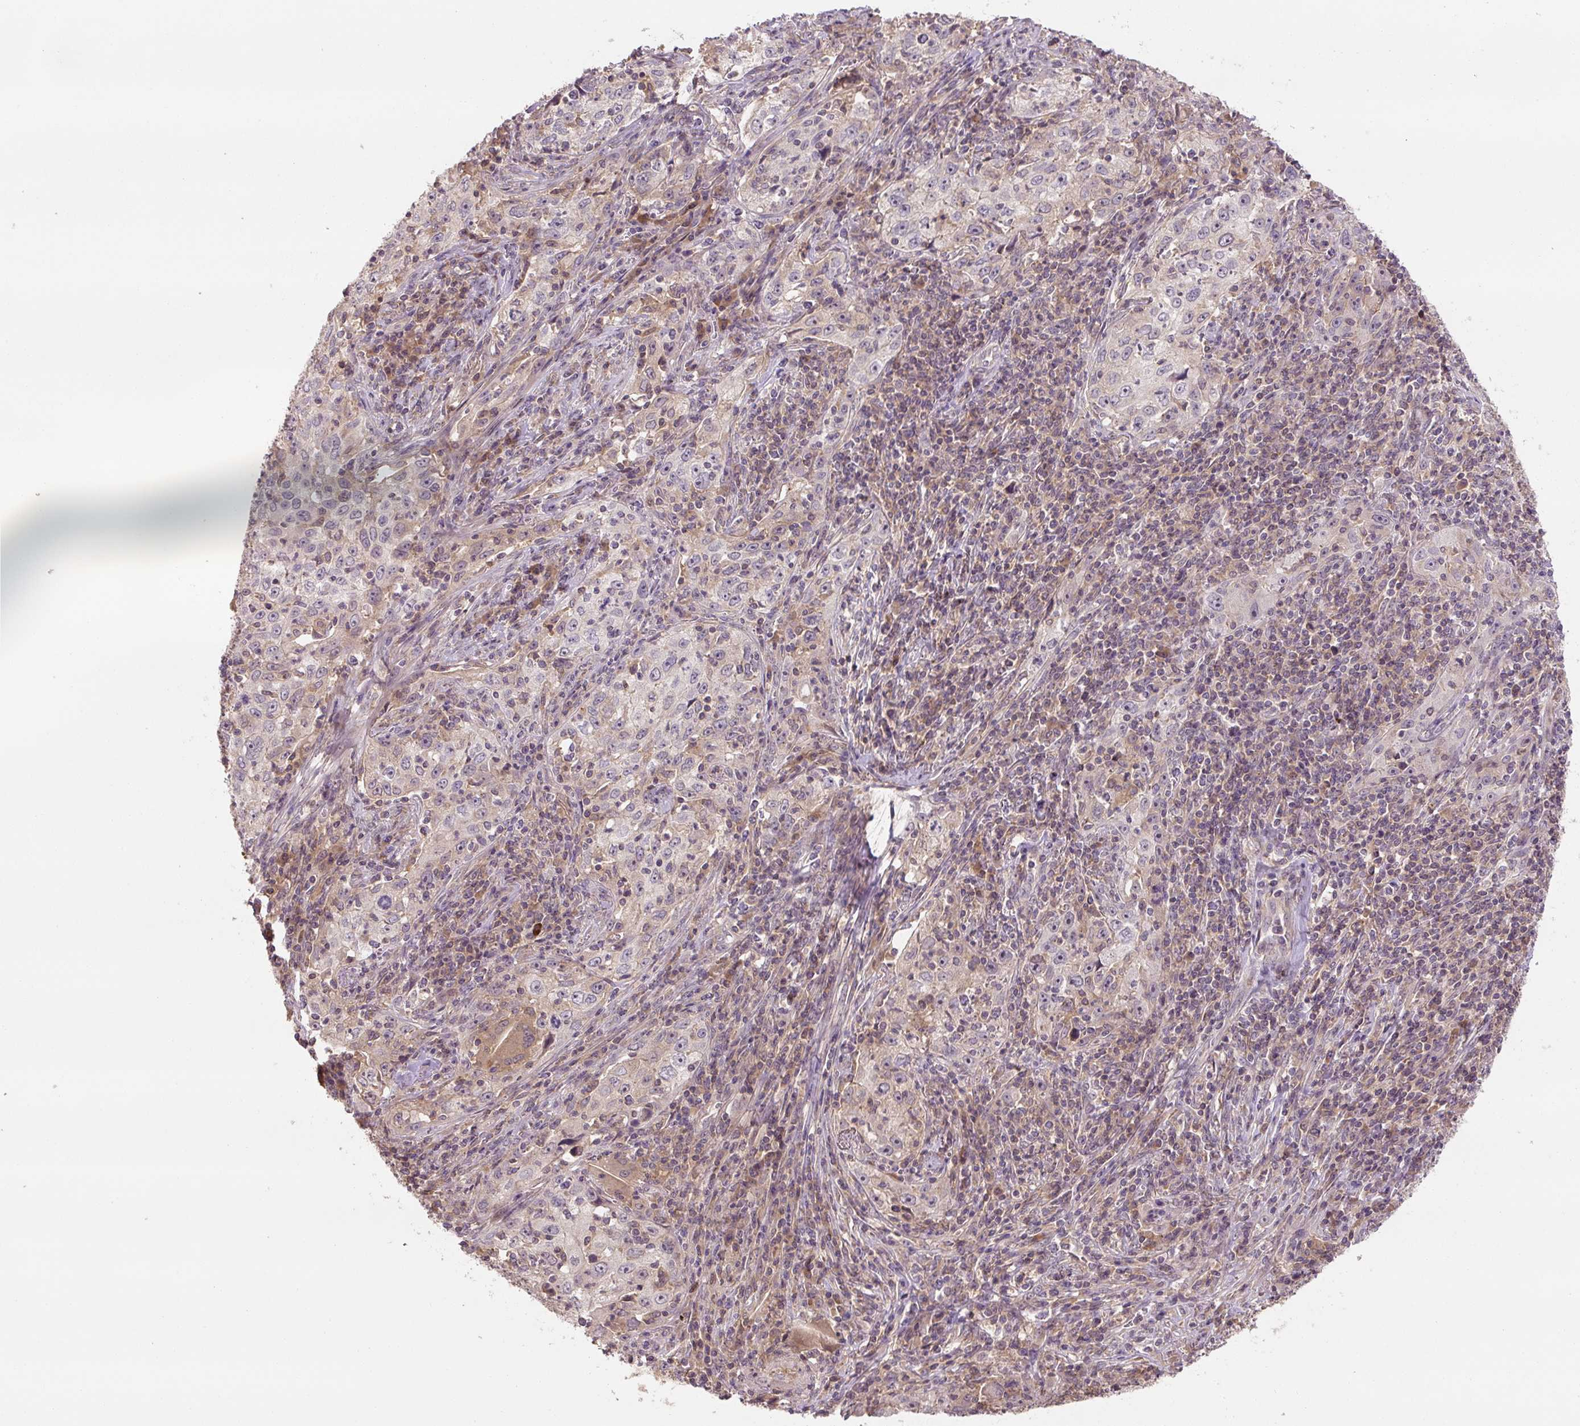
{"staining": {"intensity": "negative", "quantity": "none", "location": "none"}, "tissue": "lung cancer", "cell_type": "Tumor cells", "image_type": "cancer", "snomed": [{"axis": "morphology", "description": "Squamous cell carcinoma, NOS"}, {"axis": "topography", "description": "Lung"}], "caption": "Human lung cancer (squamous cell carcinoma) stained for a protein using immunohistochemistry (IHC) reveals no expression in tumor cells.", "gene": "C2orf73", "patient": {"sex": "male", "age": 71}}